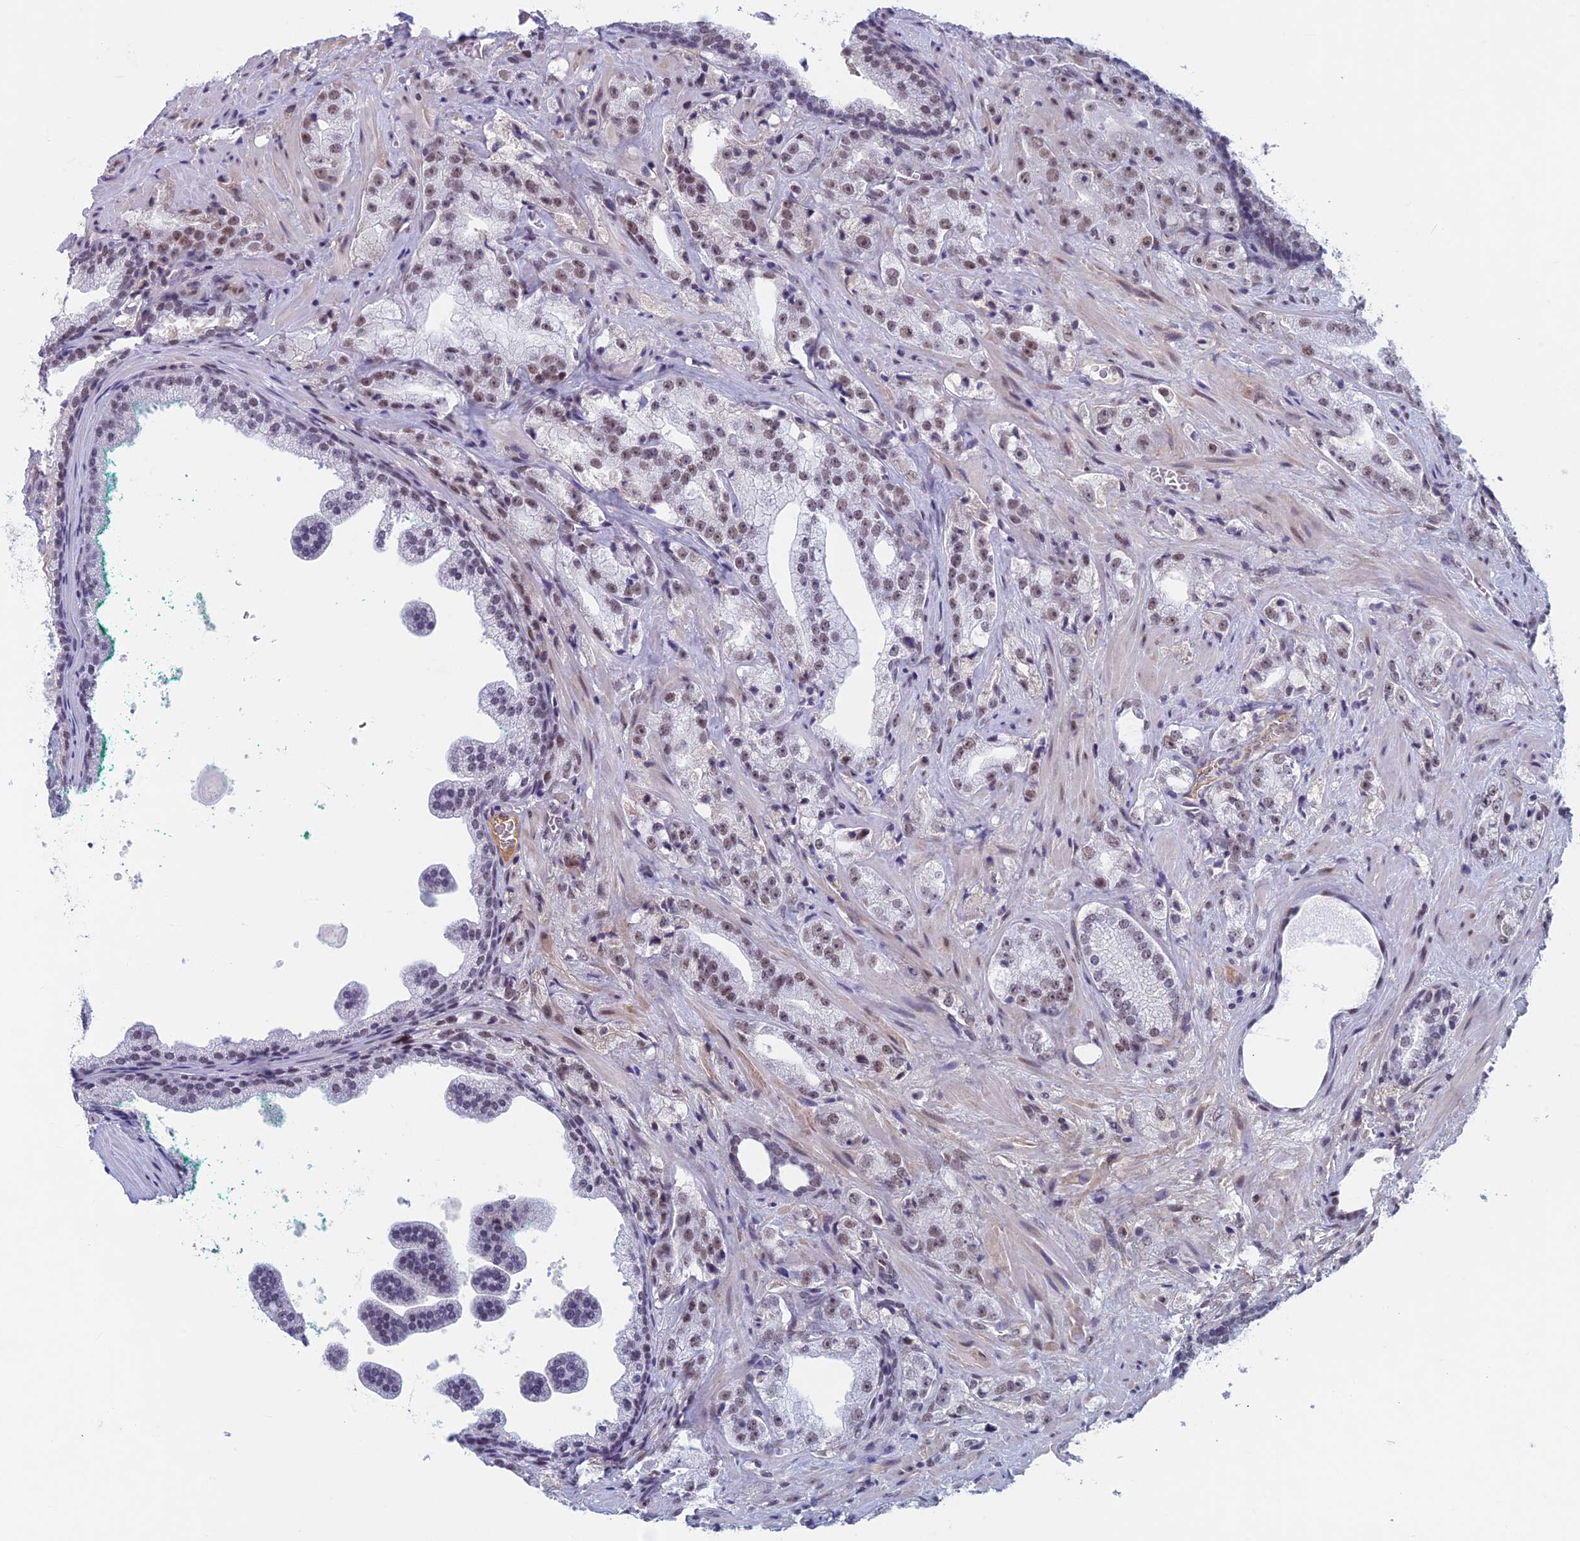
{"staining": {"intensity": "weak", "quantity": ">75%", "location": "nuclear"}, "tissue": "prostate cancer", "cell_type": "Tumor cells", "image_type": "cancer", "snomed": [{"axis": "morphology", "description": "Adenocarcinoma, High grade"}, {"axis": "topography", "description": "Prostate"}], "caption": "A brown stain shows weak nuclear expression of a protein in prostate cancer tumor cells.", "gene": "ASH2L", "patient": {"sex": "male", "age": 64}}